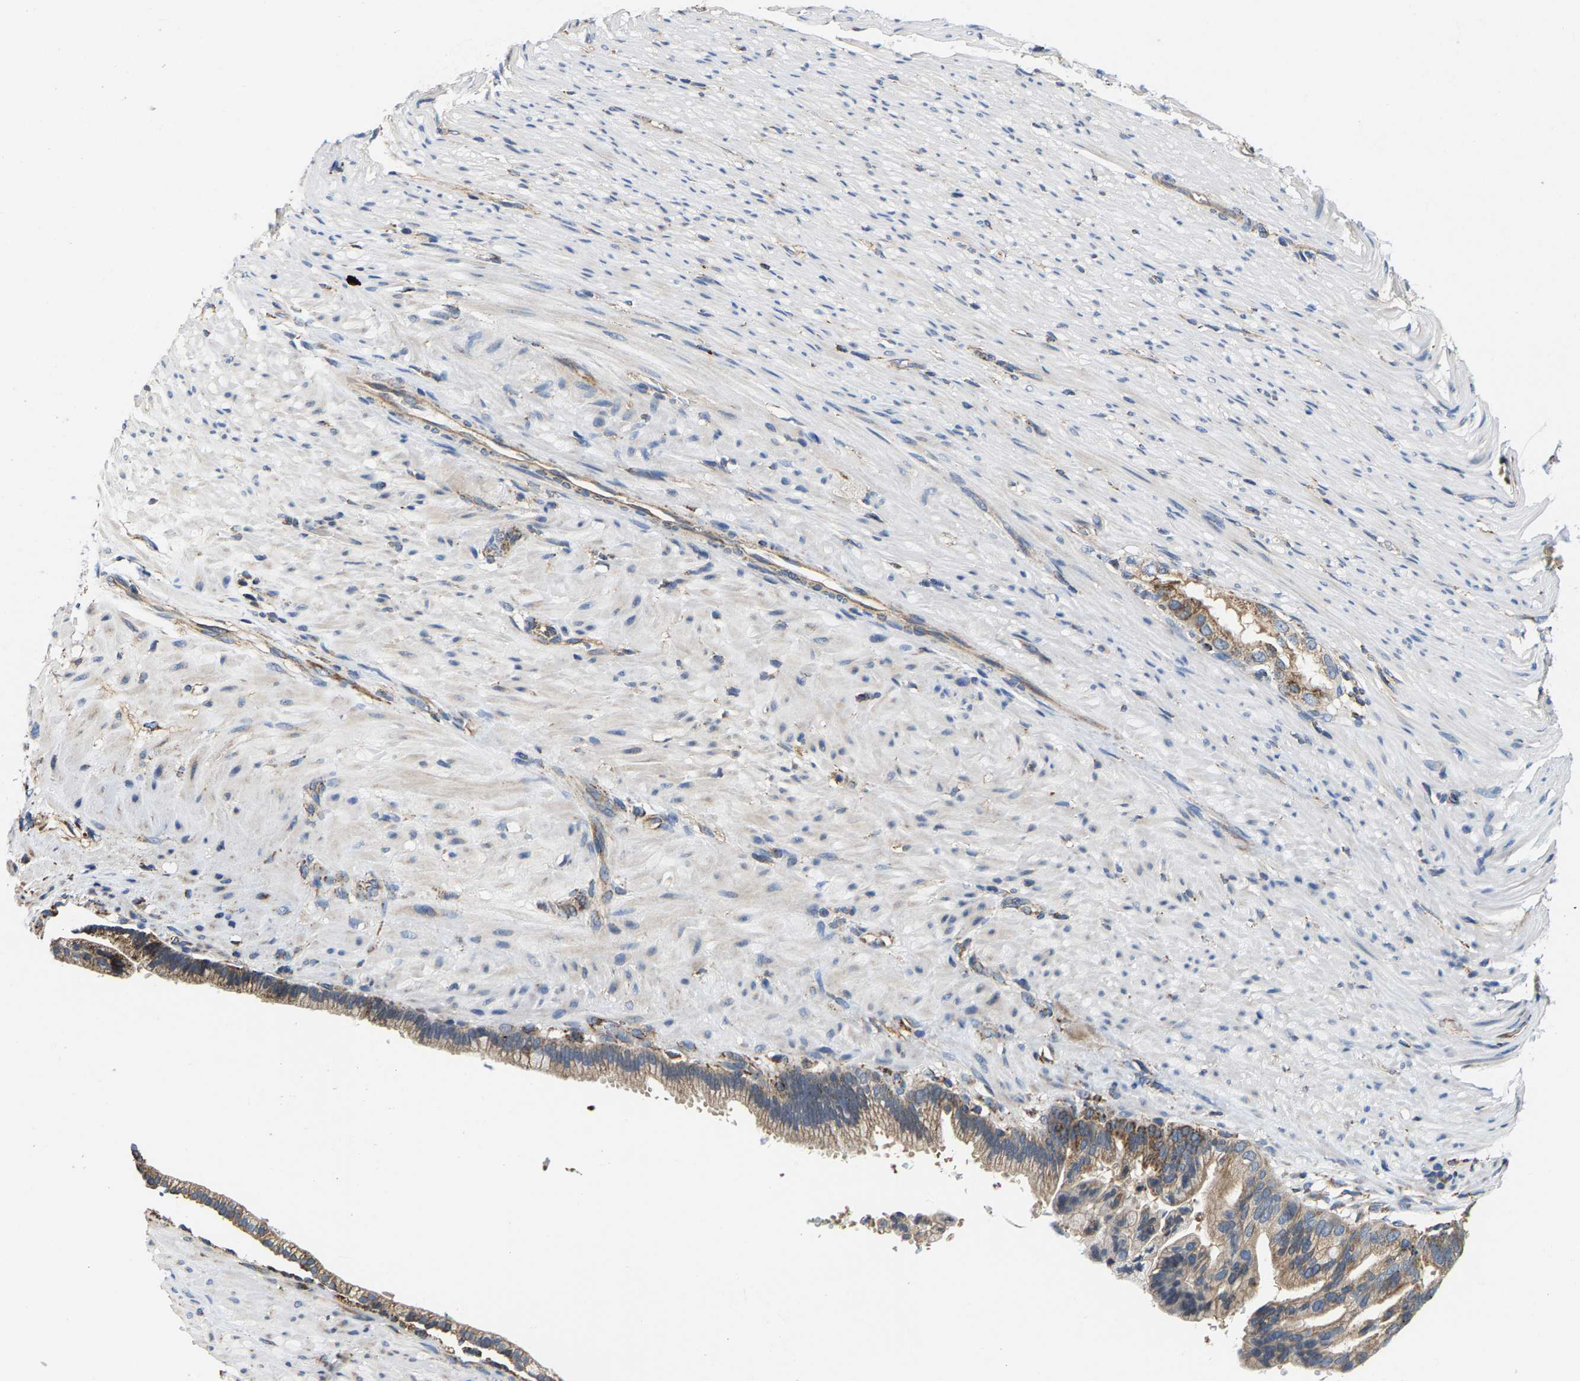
{"staining": {"intensity": "moderate", "quantity": ">75%", "location": "cytoplasmic/membranous"}, "tissue": "pancreatic cancer", "cell_type": "Tumor cells", "image_type": "cancer", "snomed": [{"axis": "morphology", "description": "Adenocarcinoma, NOS"}, {"axis": "topography", "description": "Pancreas"}], "caption": "This photomicrograph displays pancreatic adenocarcinoma stained with IHC to label a protein in brown. The cytoplasmic/membranous of tumor cells show moderate positivity for the protein. Nuclei are counter-stained blue.", "gene": "SHMT2", "patient": {"sex": "male", "age": 69}}